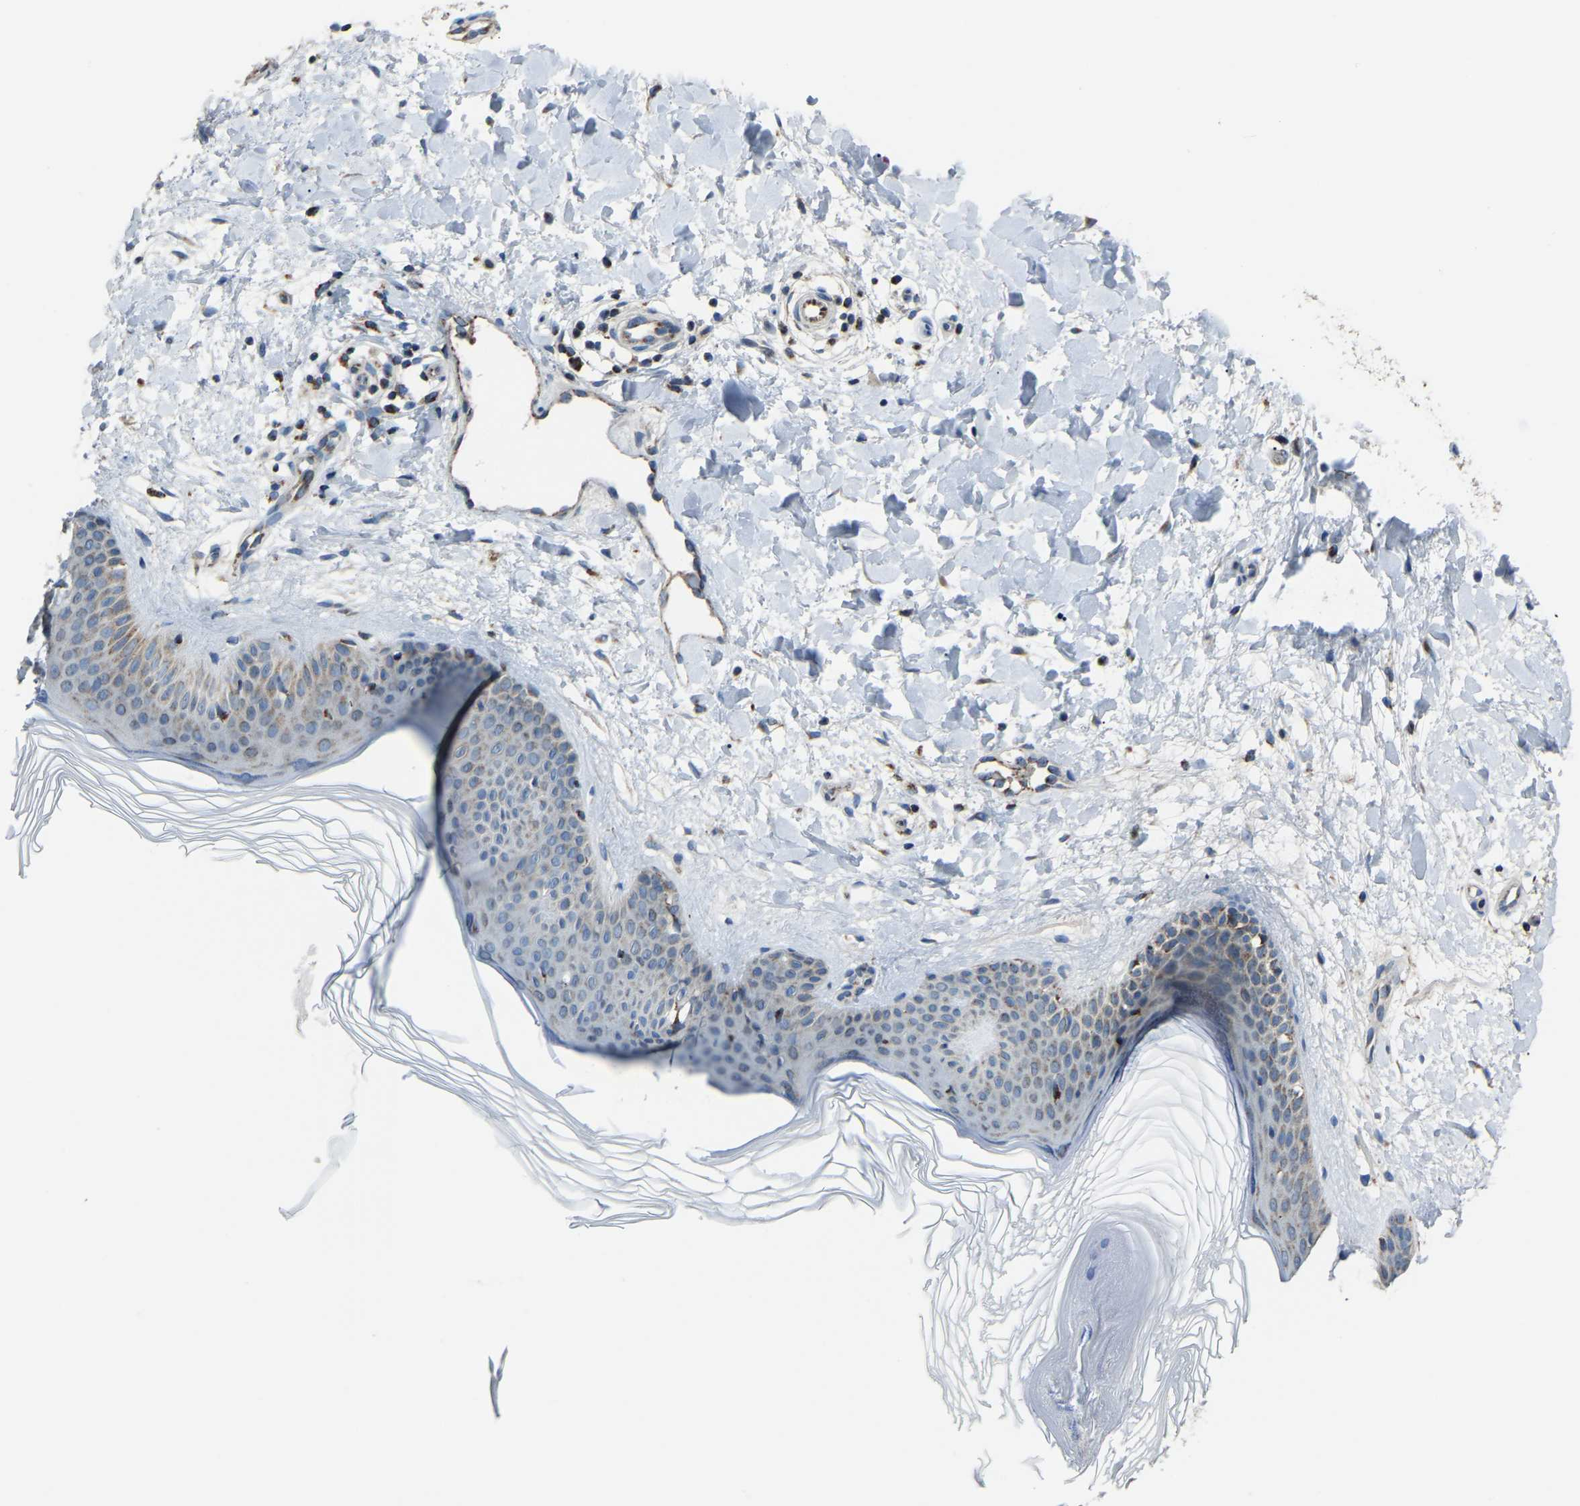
{"staining": {"intensity": "weak", "quantity": ">75%", "location": "cytoplasmic/membranous"}, "tissue": "skin", "cell_type": "Fibroblasts", "image_type": "normal", "snomed": [{"axis": "morphology", "description": "Normal tissue, NOS"}, {"axis": "morphology", "description": "Malignant melanoma, Metastatic site"}, {"axis": "topography", "description": "Skin"}], "caption": "The histopathology image displays staining of unremarkable skin, revealing weak cytoplasmic/membranous protein staining (brown color) within fibroblasts. (Brightfield microscopy of DAB IHC at high magnification).", "gene": "CANT1", "patient": {"sex": "male", "age": 41}}